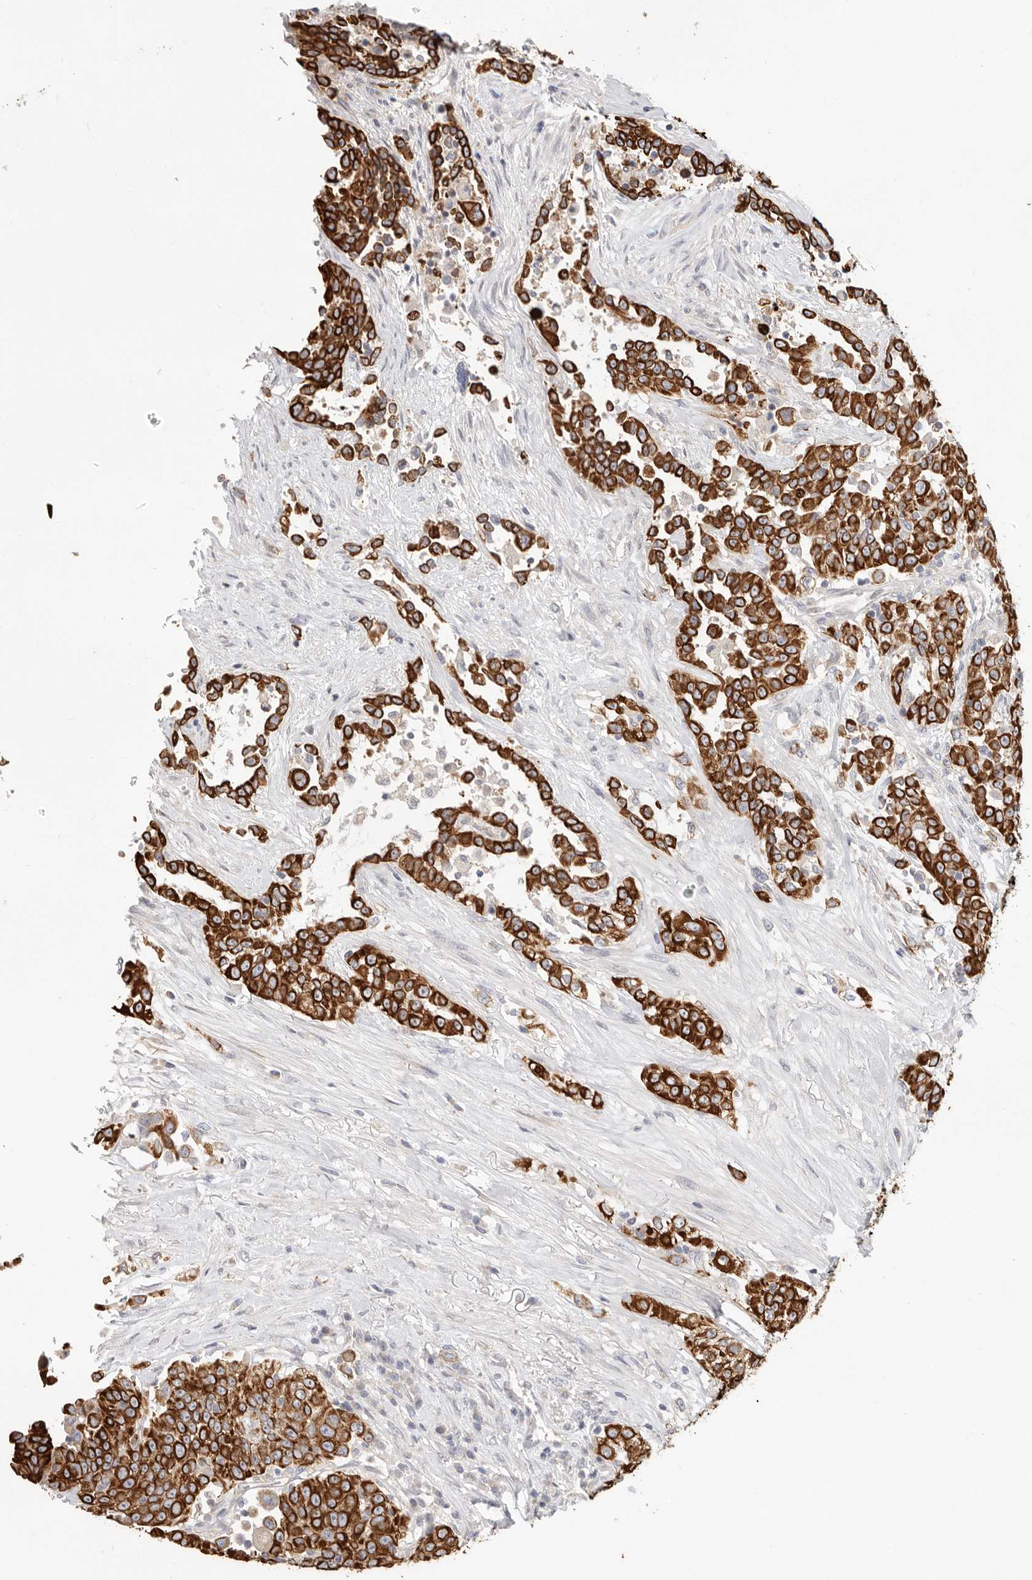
{"staining": {"intensity": "strong", "quantity": ">75%", "location": "cytoplasmic/membranous"}, "tissue": "urothelial cancer", "cell_type": "Tumor cells", "image_type": "cancer", "snomed": [{"axis": "morphology", "description": "Urothelial carcinoma, High grade"}, {"axis": "topography", "description": "Urinary bladder"}], "caption": "Immunohistochemical staining of human urothelial cancer shows high levels of strong cytoplasmic/membranous protein expression in about >75% of tumor cells.", "gene": "USH1C", "patient": {"sex": "female", "age": 80}}